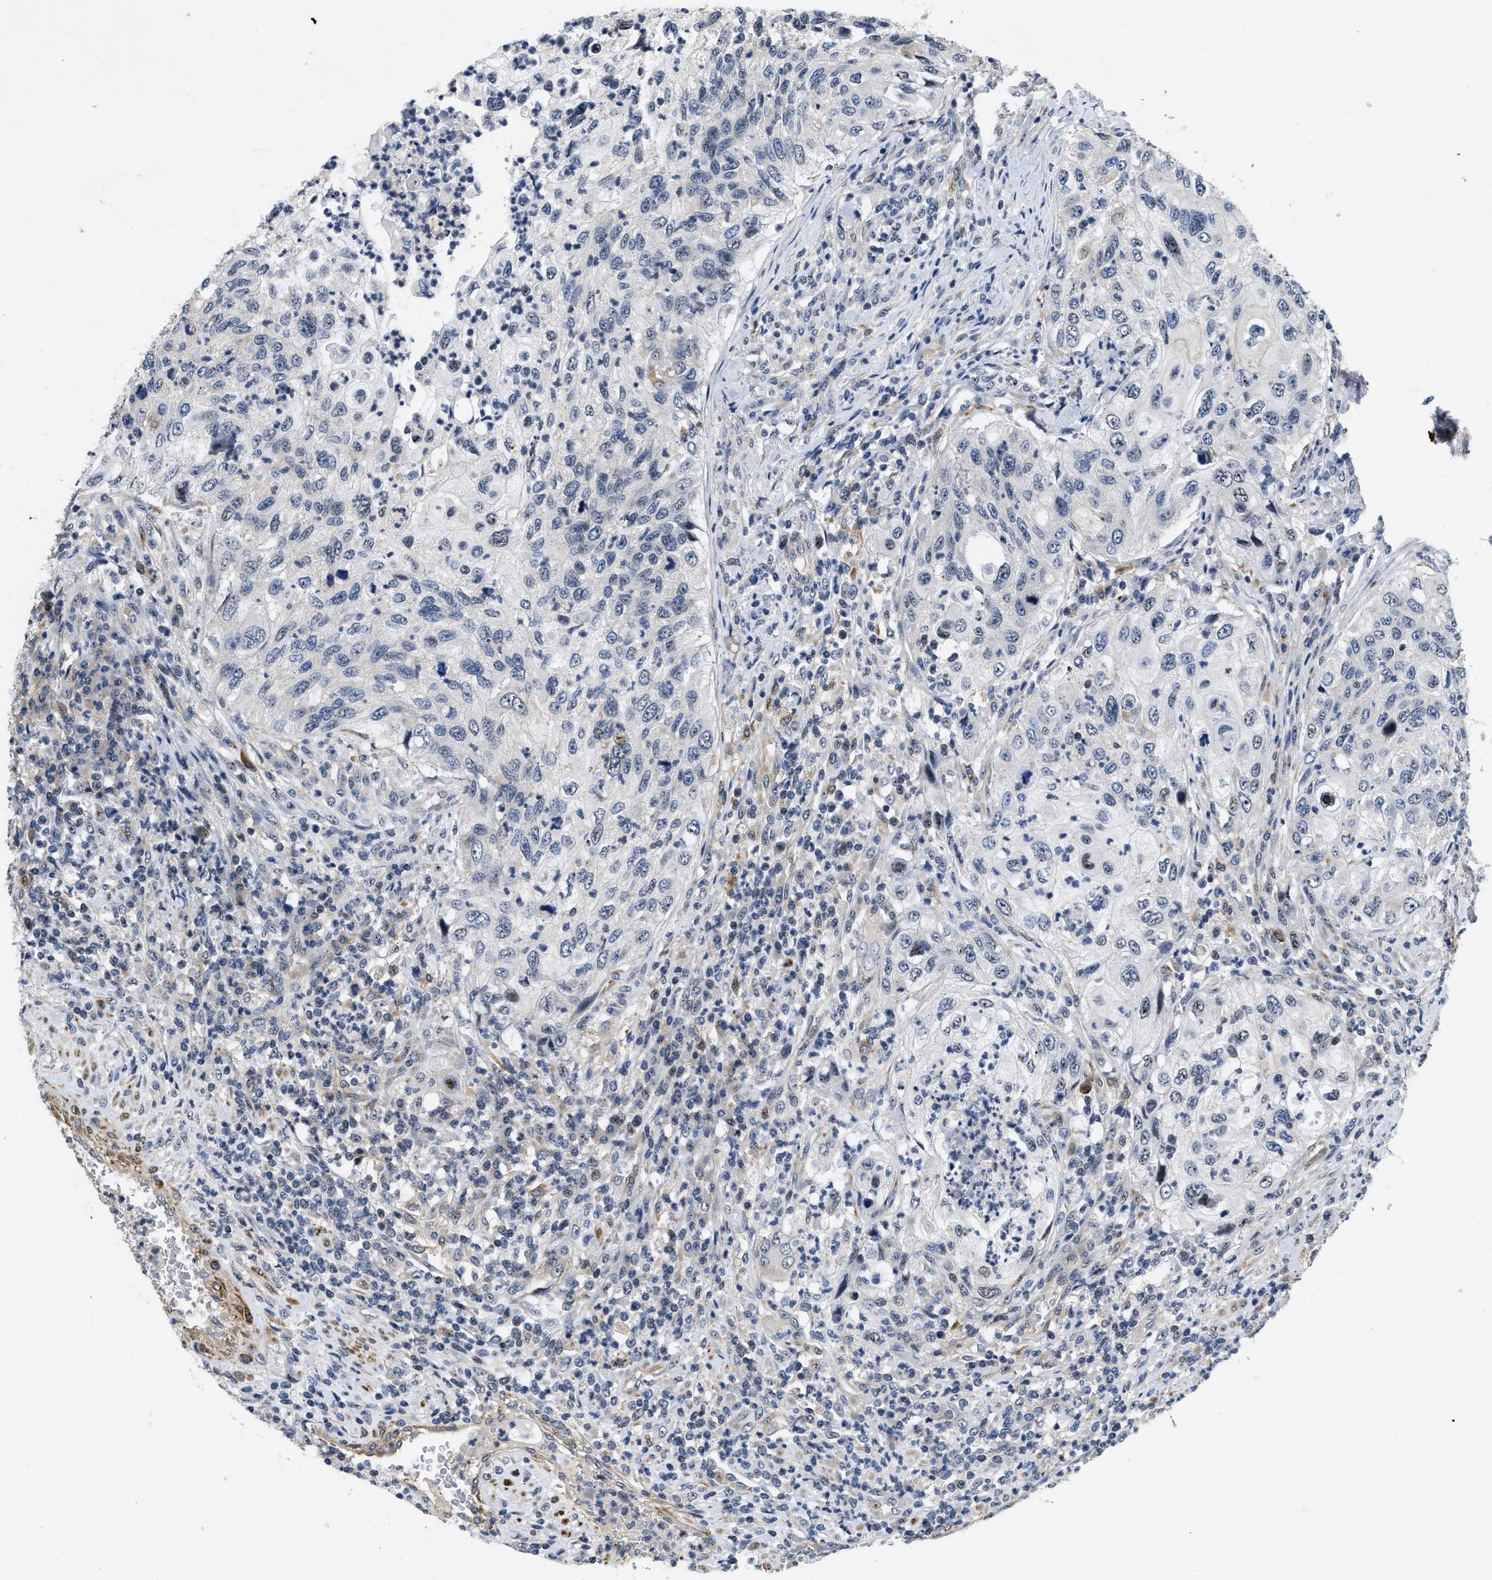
{"staining": {"intensity": "negative", "quantity": "none", "location": "none"}, "tissue": "urothelial cancer", "cell_type": "Tumor cells", "image_type": "cancer", "snomed": [{"axis": "morphology", "description": "Urothelial carcinoma, High grade"}, {"axis": "topography", "description": "Urinary bladder"}], "caption": "This is an immunohistochemistry (IHC) micrograph of human urothelial cancer. There is no expression in tumor cells.", "gene": "VIP", "patient": {"sex": "female", "age": 60}}